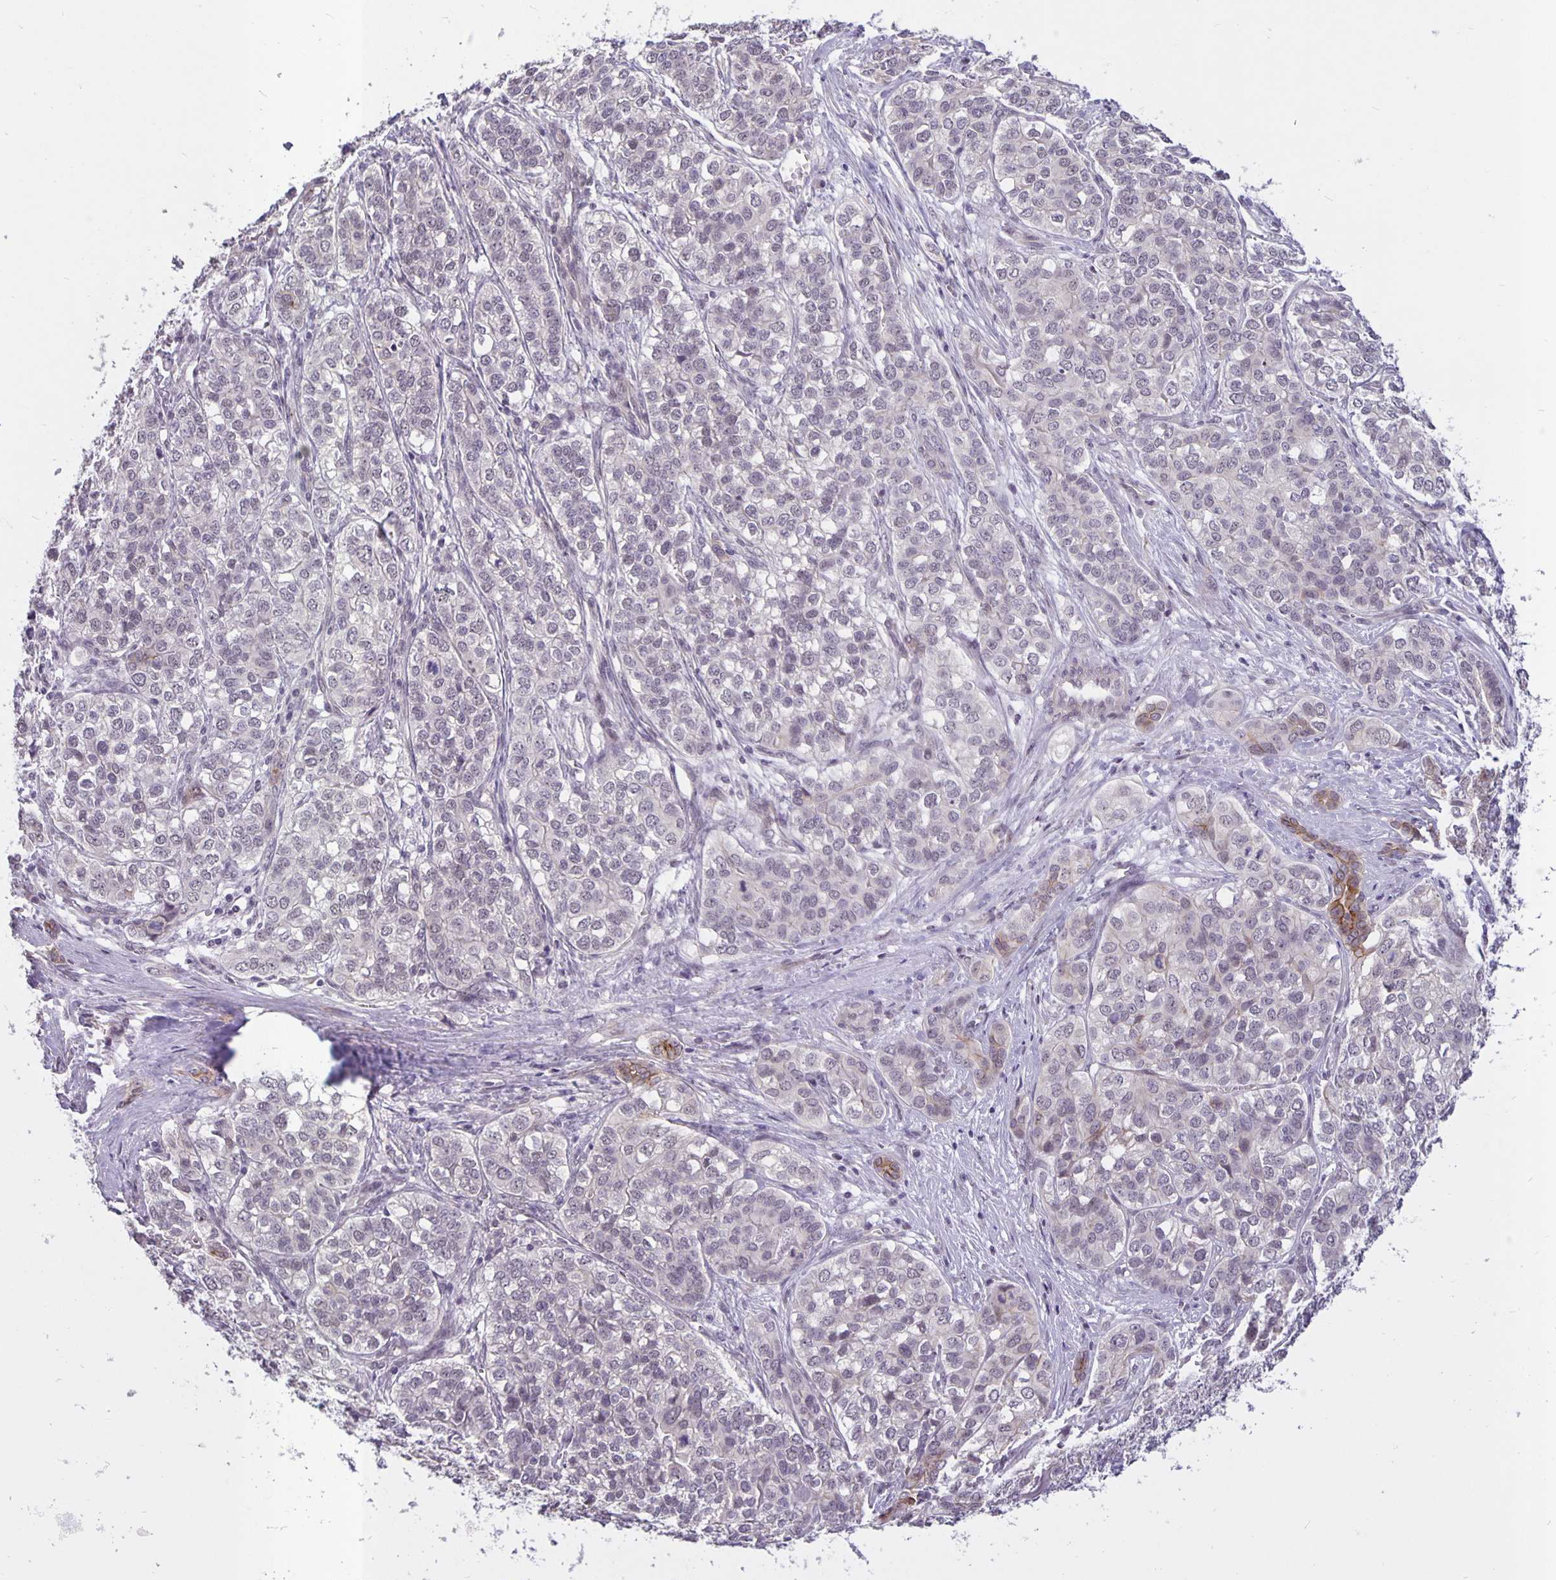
{"staining": {"intensity": "negative", "quantity": "none", "location": "none"}, "tissue": "liver cancer", "cell_type": "Tumor cells", "image_type": "cancer", "snomed": [{"axis": "morphology", "description": "Cholangiocarcinoma"}, {"axis": "topography", "description": "Liver"}], "caption": "Protein analysis of cholangiocarcinoma (liver) displays no significant positivity in tumor cells.", "gene": "ARVCF", "patient": {"sex": "male", "age": 56}}